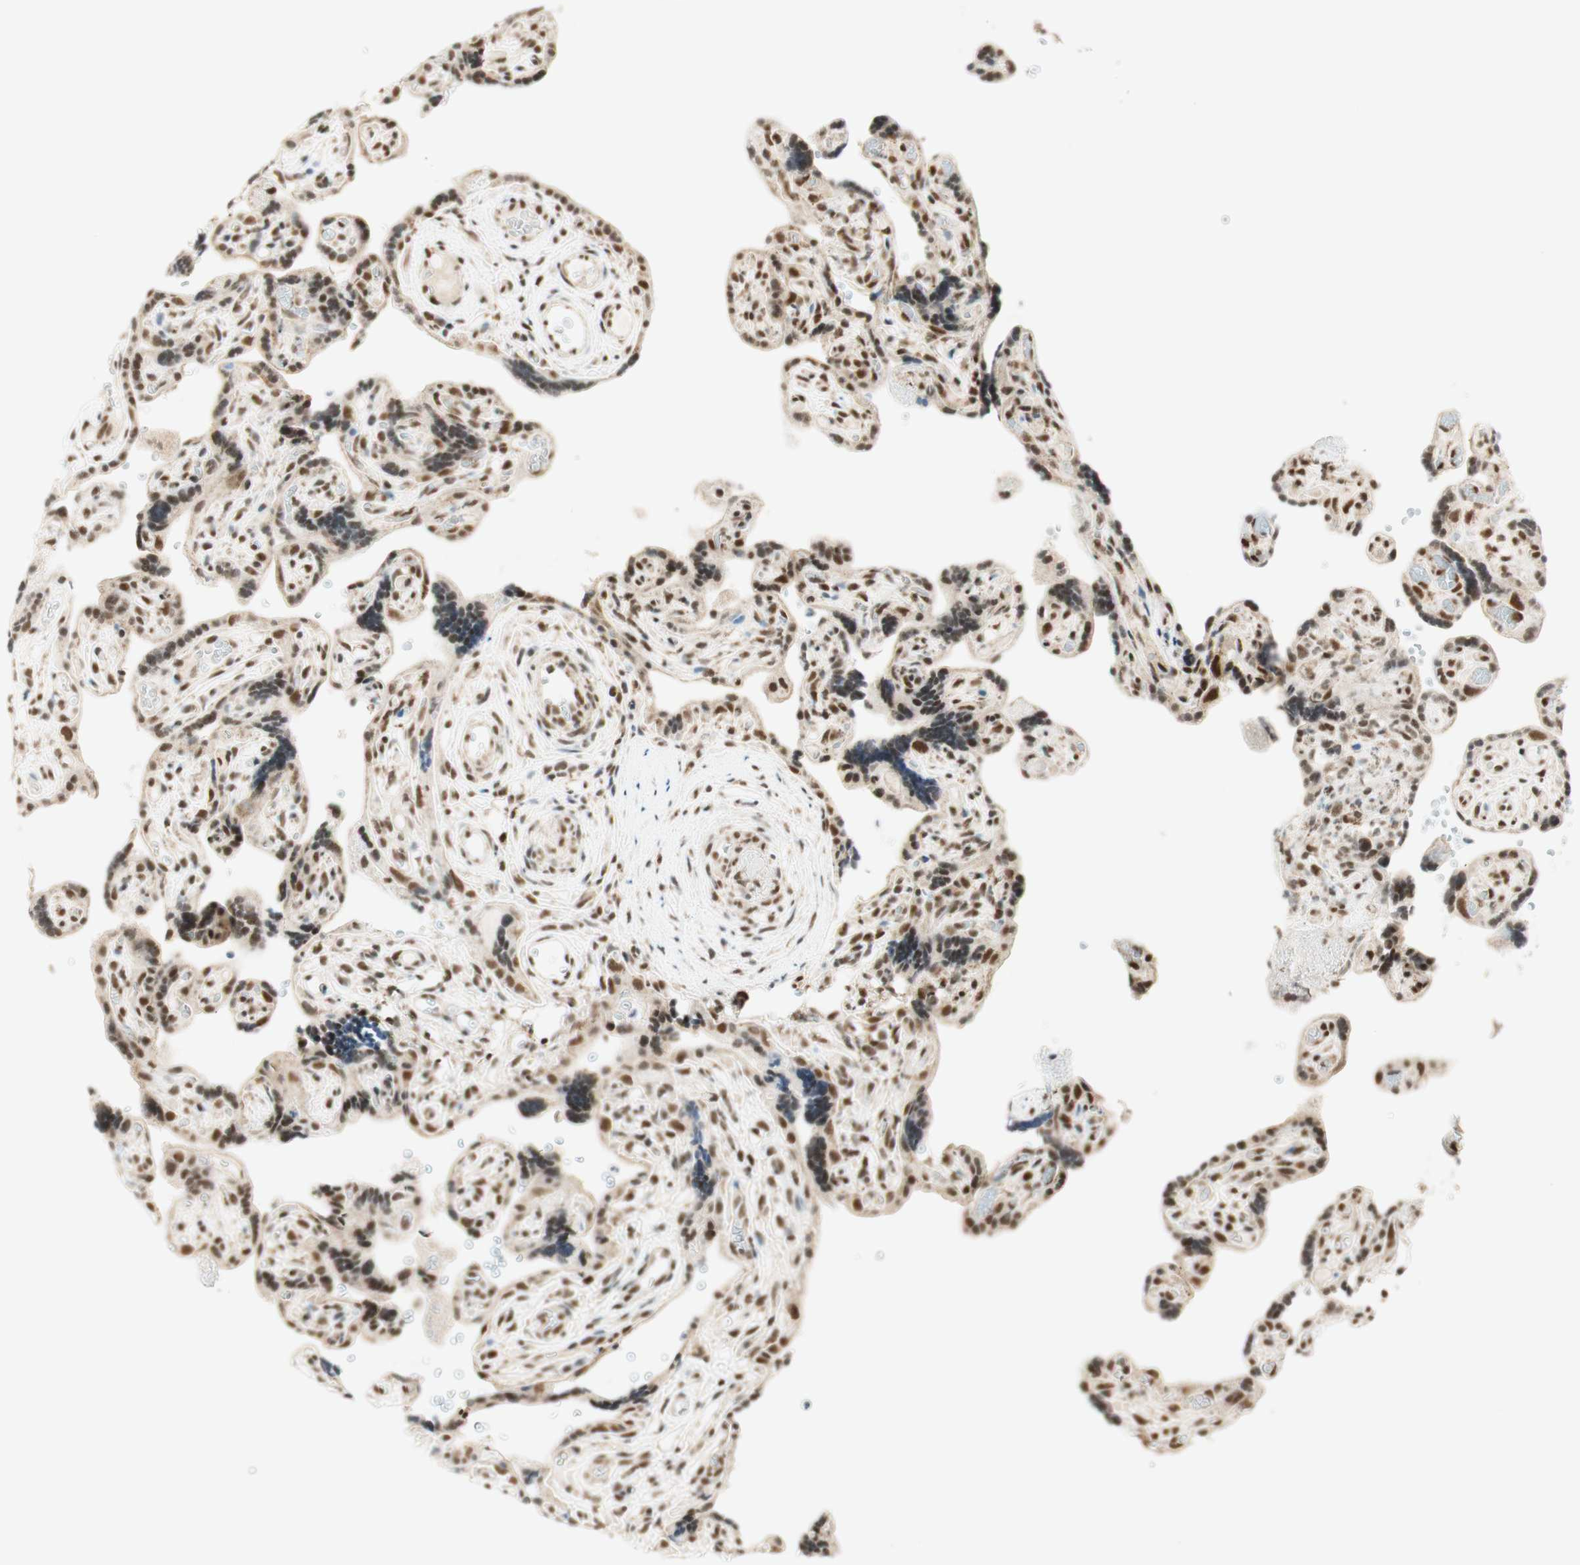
{"staining": {"intensity": "strong", "quantity": ">75%", "location": "nuclear"}, "tissue": "placenta", "cell_type": "Trophoblastic cells", "image_type": "normal", "snomed": [{"axis": "morphology", "description": "Normal tissue, NOS"}, {"axis": "topography", "description": "Placenta"}], "caption": "This is an image of IHC staining of benign placenta, which shows strong positivity in the nuclear of trophoblastic cells.", "gene": "ZNF782", "patient": {"sex": "female", "age": 30}}